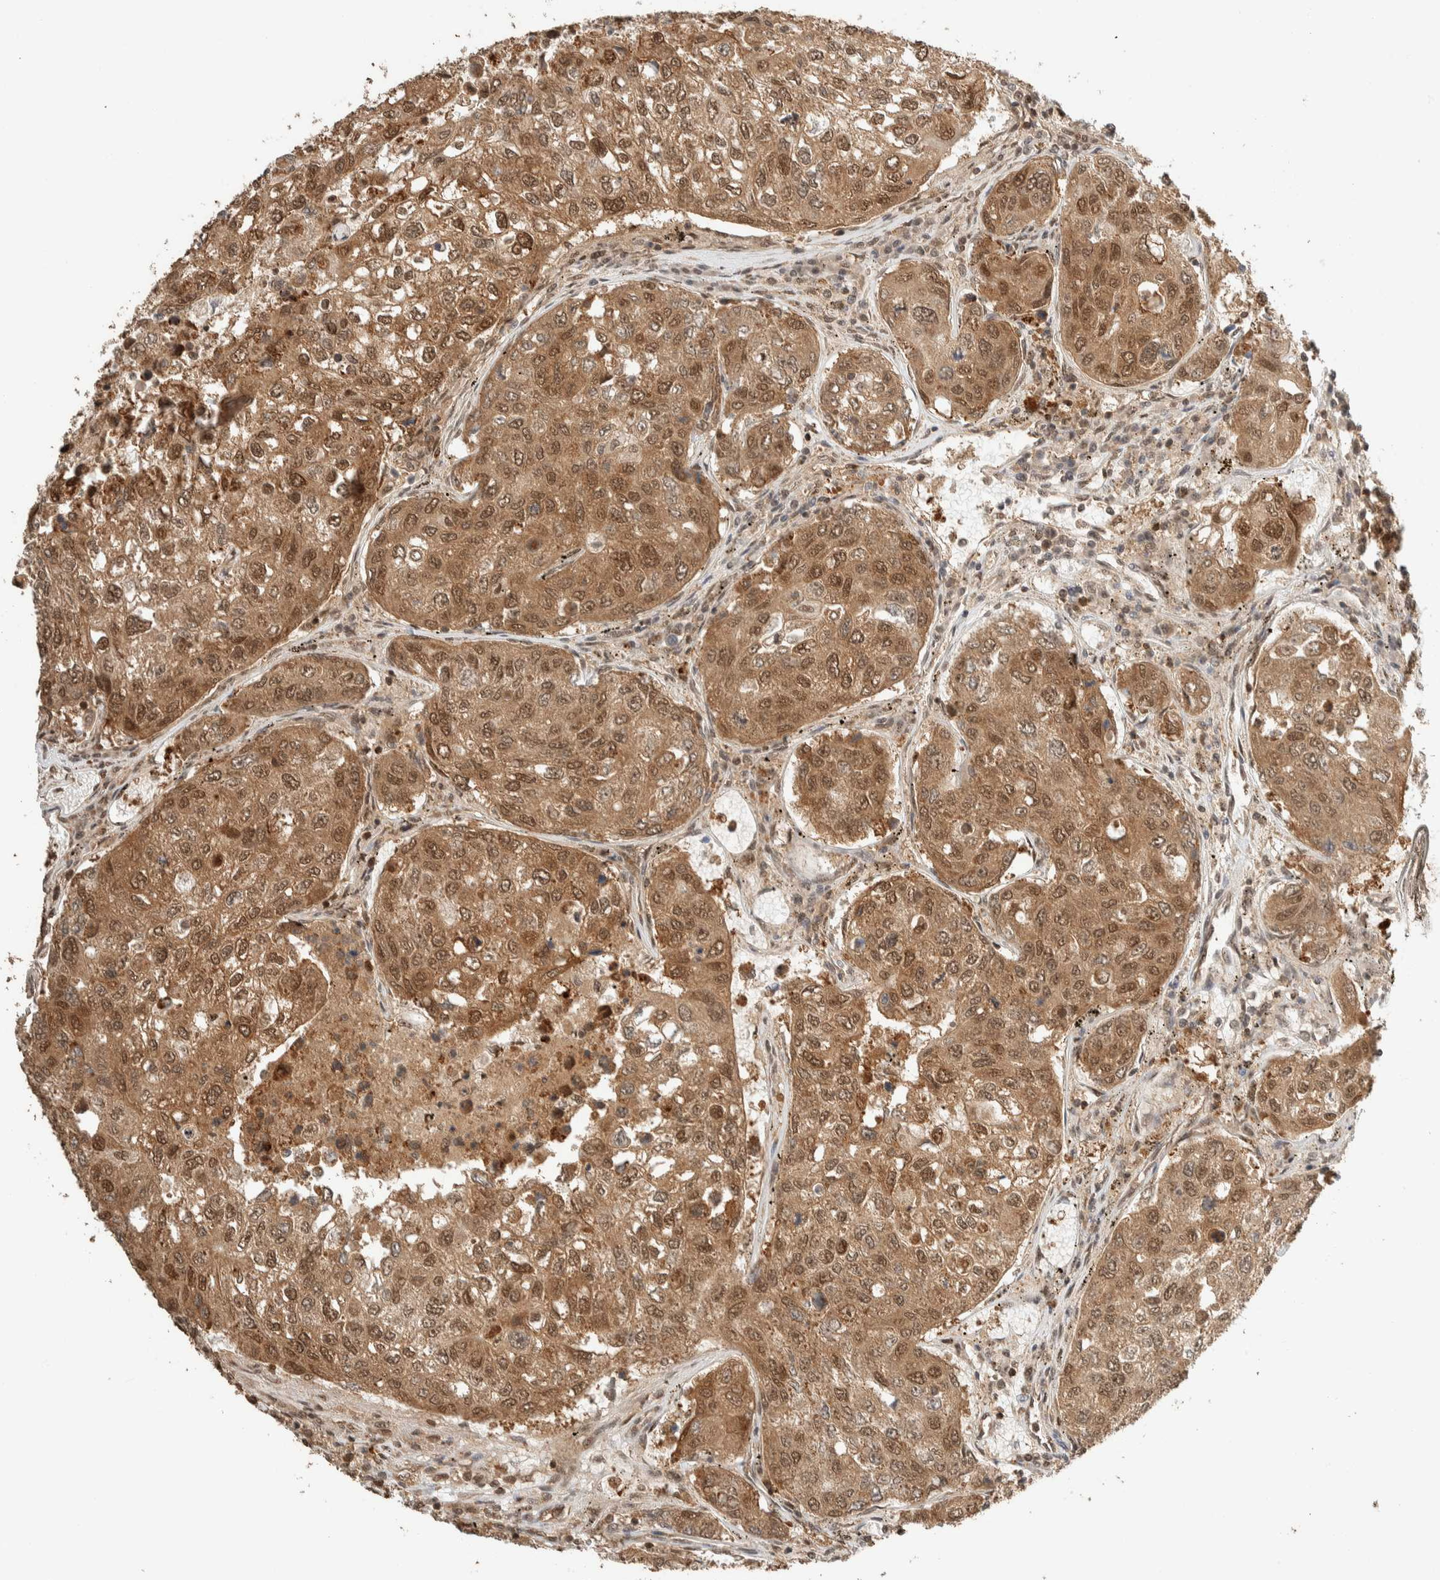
{"staining": {"intensity": "strong", "quantity": ">75%", "location": "cytoplasmic/membranous,nuclear"}, "tissue": "urothelial cancer", "cell_type": "Tumor cells", "image_type": "cancer", "snomed": [{"axis": "morphology", "description": "Urothelial carcinoma, High grade"}, {"axis": "topography", "description": "Lymph node"}, {"axis": "topography", "description": "Urinary bladder"}], "caption": "A high-resolution histopathology image shows immunohistochemistry staining of high-grade urothelial carcinoma, which reveals strong cytoplasmic/membranous and nuclear staining in about >75% of tumor cells.", "gene": "ZBTB2", "patient": {"sex": "male", "age": 51}}